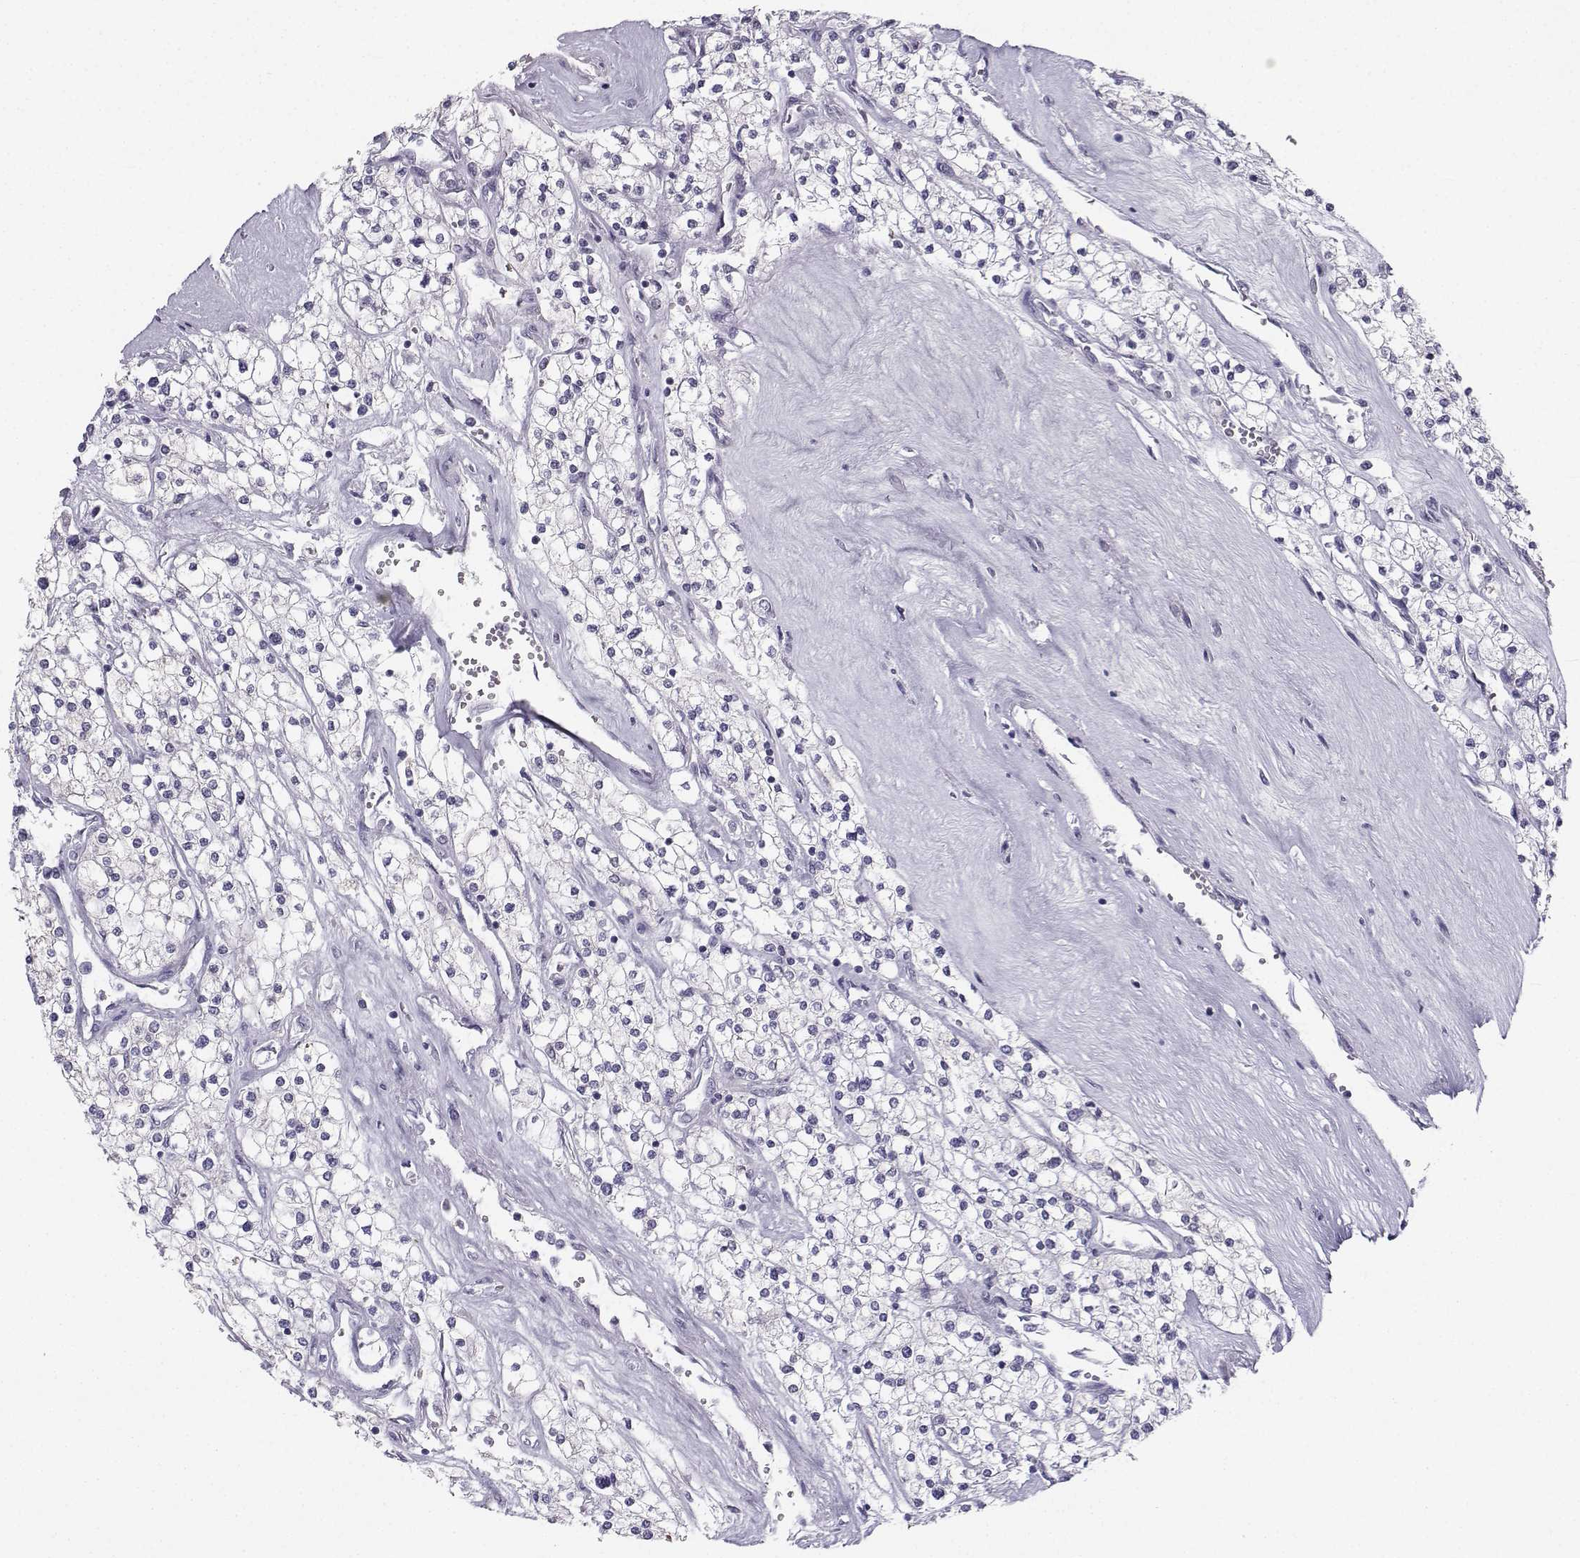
{"staining": {"intensity": "negative", "quantity": "none", "location": "none"}, "tissue": "renal cancer", "cell_type": "Tumor cells", "image_type": "cancer", "snomed": [{"axis": "morphology", "description": "Adenocarcinoma, NOS"}, {"axis": "topography", "description": "Kidney"}], "caption": "High magnification brightfield microscopy of adenocarcinoma (renal) stained with DAB (brown) and counterstained with hematoxylin (blue): tumor cells show no significant staining. (DAB (3,3'-diaminobenzidine) IHC with hematoxylin counter stain).", "gene": "SYCE1", "patient": {"sex": "male", "age": 80}}